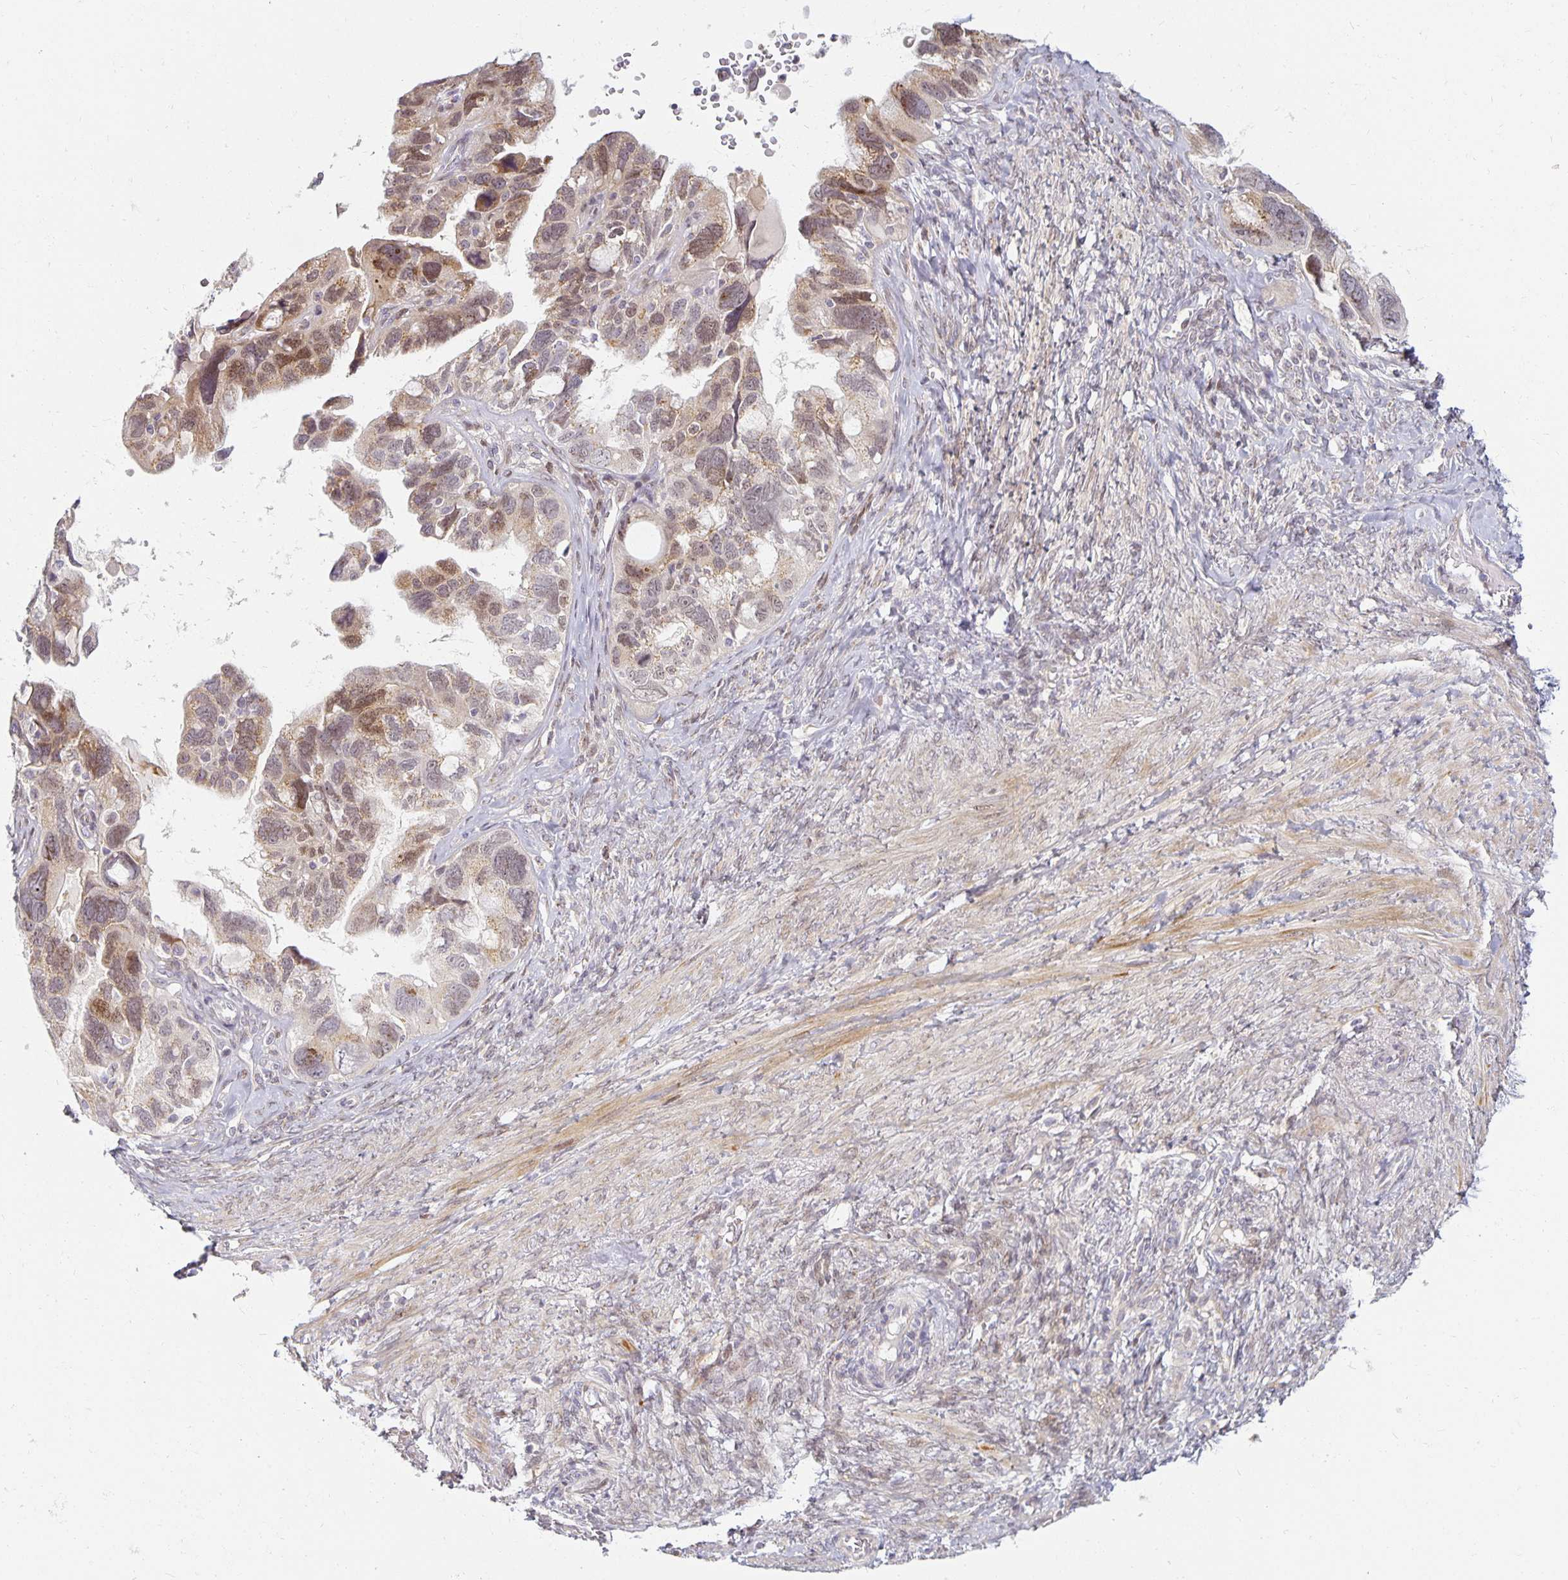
{"staining": {"intensity": "moderate", "quantity": "25%-75%", "location": "nuclear"}, "tissue": "ovarian cancer", "cell_type": "Tumor cells", "image_type": "cancer", "snomed": [{"axis": "morphology", "description": "Cystadenocarcinoma, serous, NOS"}, {"axis": "topography", "description": "Ovary"}], "caption": "Tumor cells show medium levels of moderate nuclear expression in about 25%-75% of cells in ovarian serous cystadenocarcinoma.", "gene": "EHF", "patient": {"sex": "female", "age": 60}}